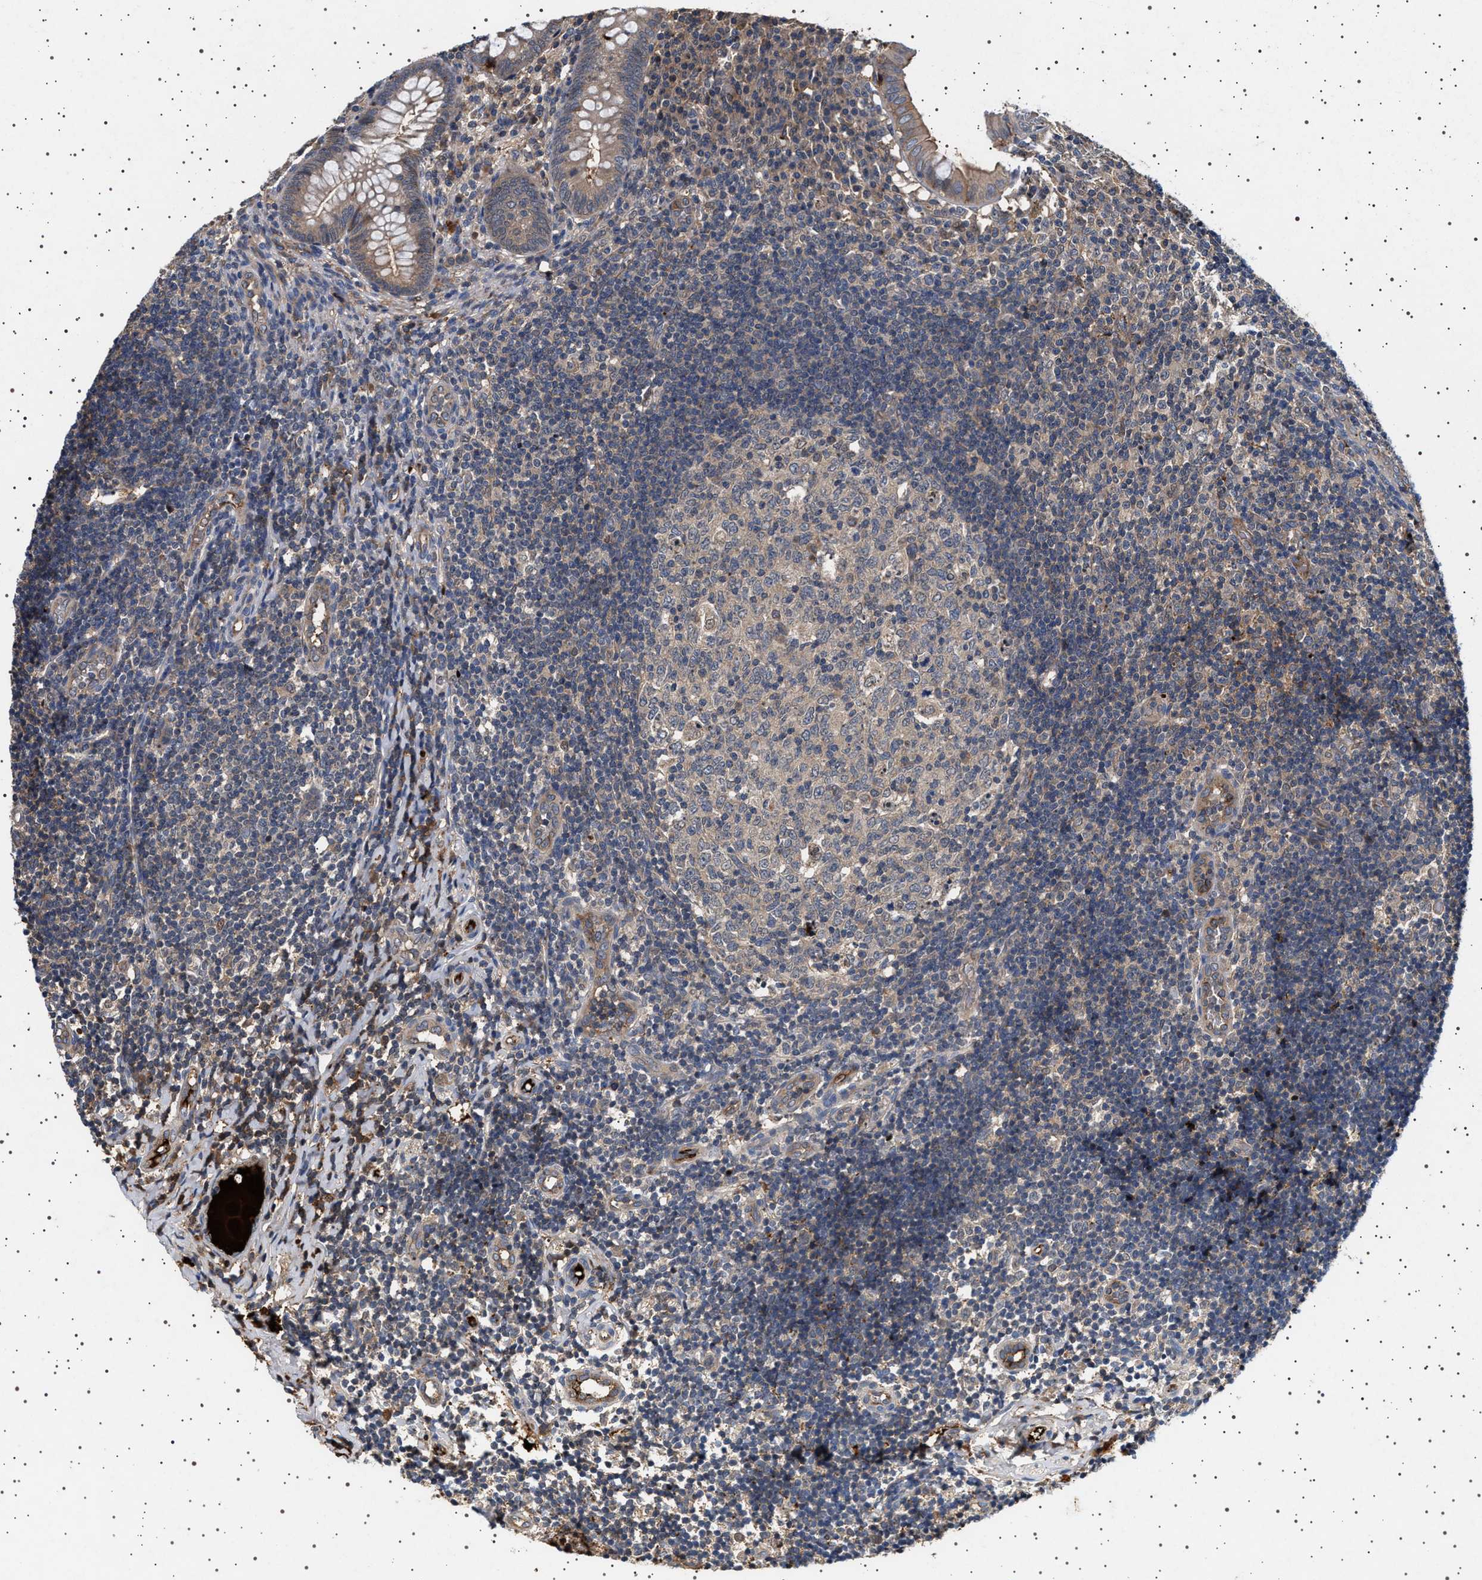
{"staining": {"intensity": "strong", "quantity": ">75%", "location": "cytoplasmic/membranous"}, "tissue": "appendix", "cell_type": "Glandular cells", "image_type": "normal", "snomed": [{"axis": "morphology", "description": "Normal tissue, NOS"}, {"axis": "topography", "description": "Appendix"}], "caption": "Glandular cells display high levels of strong cytoplasmic/membranous expression in approximately >75% of cells in unremarkable appendix.", "gene": "FICD", "patient": {"sex": "male", "age": 8}}